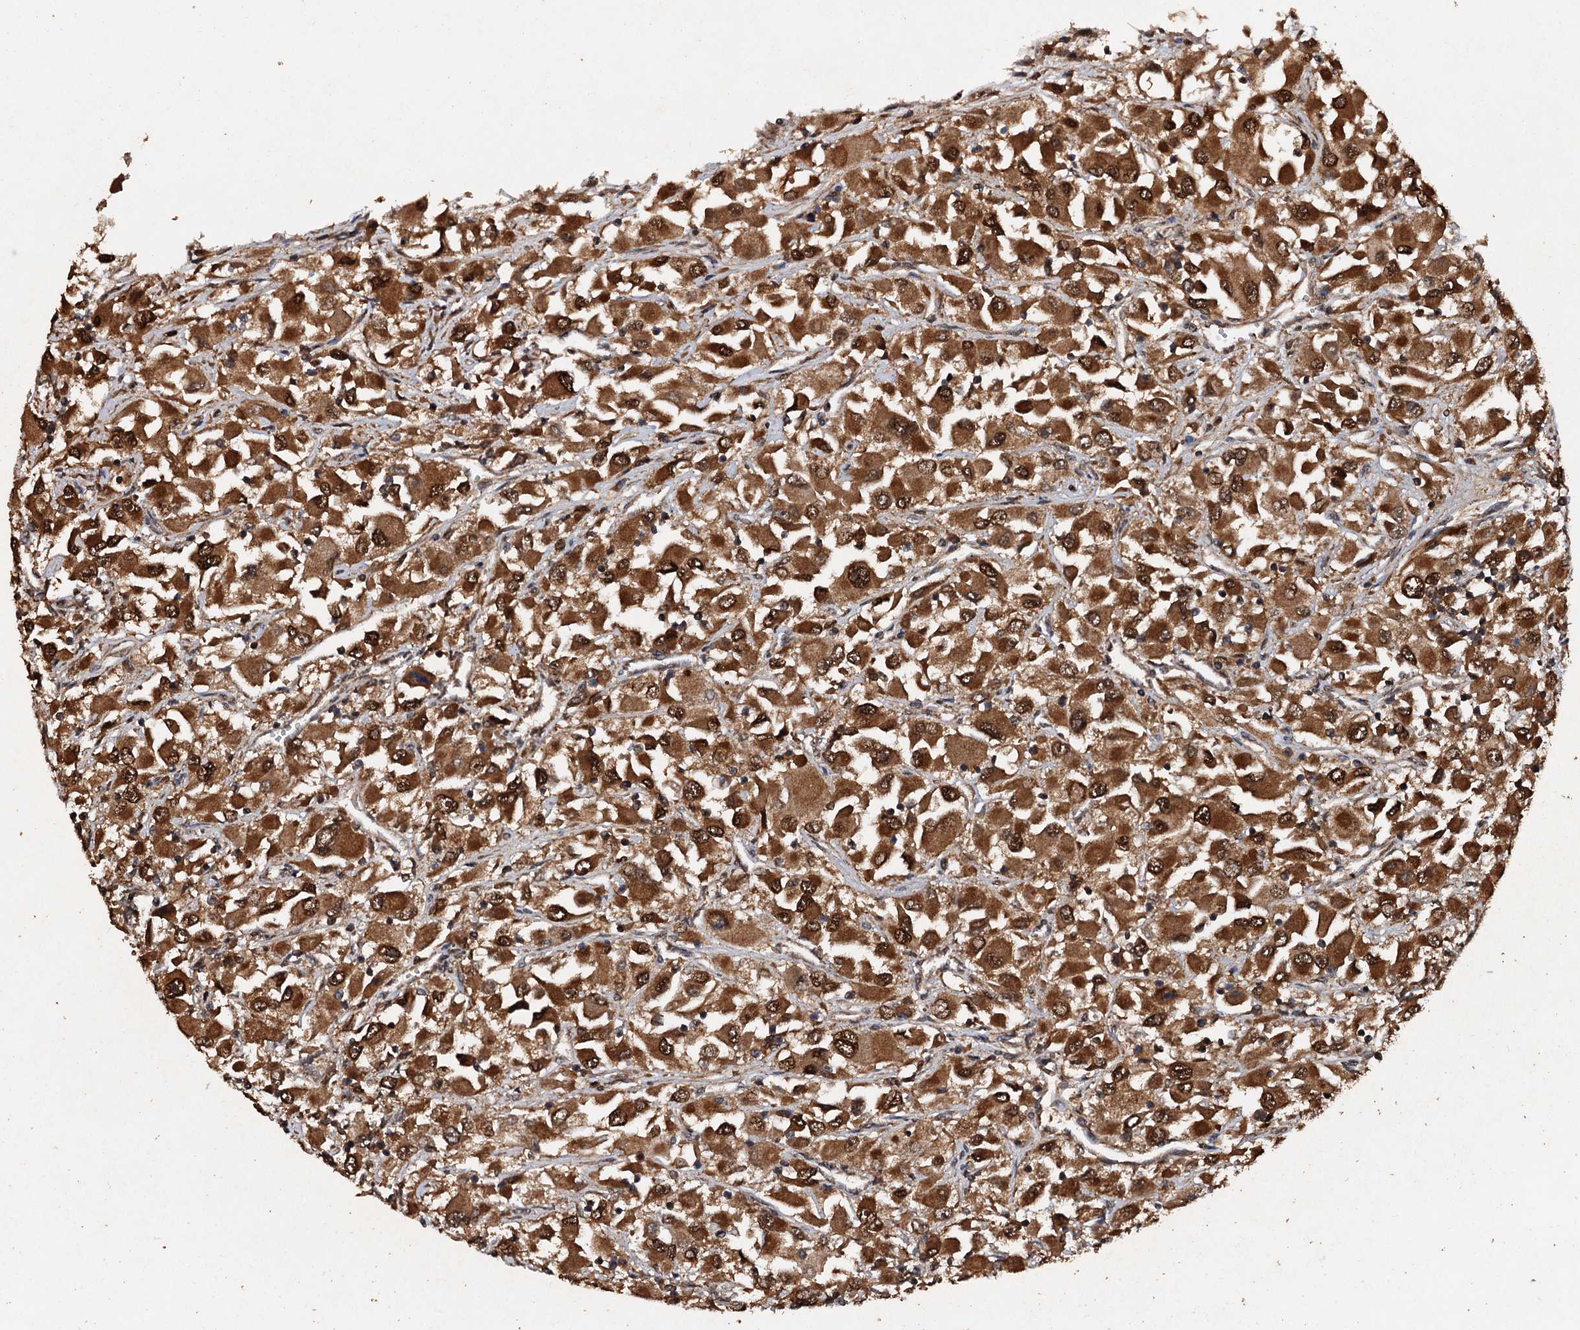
{"staining": {"intensity": "strong", "quantity": ">75%", "location": "cytoplasmic/membranous,nuclear"}, "tissue": "renal cancer", "cell_type": "Tumor cells", "image_type": "cancer", "snomed": [{"axis": "morphology", "description": "Adenocarcinoma, NOS"}, {"axis": "topography", "description": "Kidney"}], "caption": "Immunohistochemistry (IHC) staining of adenocarcinoma (renal), which exhibits high levels of strong cytoplasmic/membranous and nuclear staining in approximately >75% of tumor cells indicating strong cytoplasmic/membranous and nuclear protein staining. The staining was performed using DAB (3,3'-diaminobenzidine) (brown) for protein detection and nuclei were counterstained in hematoxylin (blue).", "gene": "PSMD9", "patient": {"sex": "female", "age": 52}}